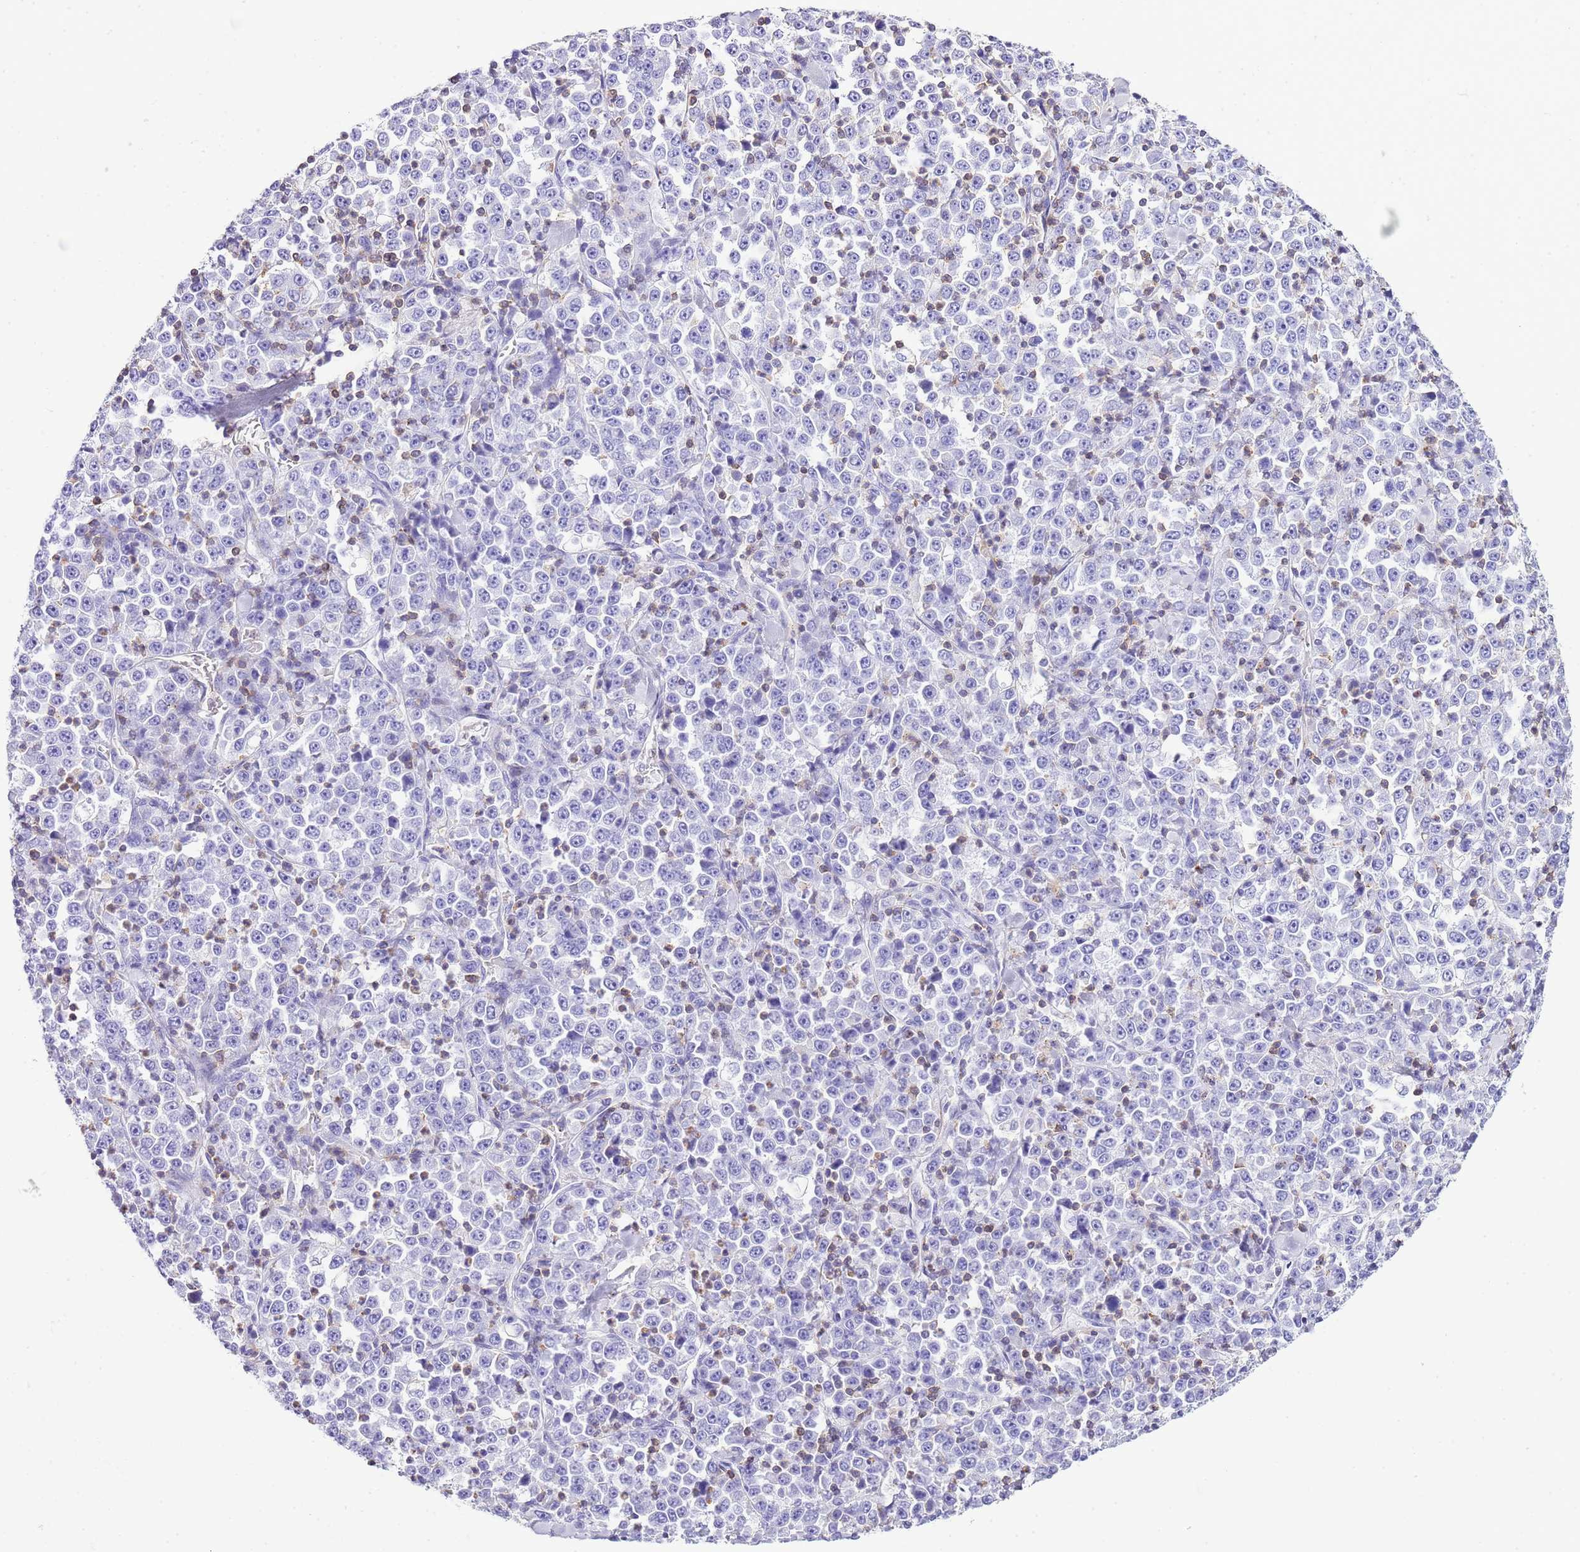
{"staining": {"intensity": "negative", "quantity": "none", "location": "none"}, "tissue": "stomach cancer", "cell_type": "Tumor cells", "image_type": "cancer", "snomed": [{"axis": "morphology", "description": "Normal tissue, NOS"}, {"axis": "morphology", "description": "Adenocarcinoma, NOS"}, {"axis": "topography", "description": "Stomach, upper"}, {"axis": "topography", "description": "Stomach"}], "caption": "Immunohistochemical staining of stomach adenocarcinoma reveals no significant positivity in tumor cells.", "gene": "CNN2", "patient": {"sex": "male", "age": 59}}